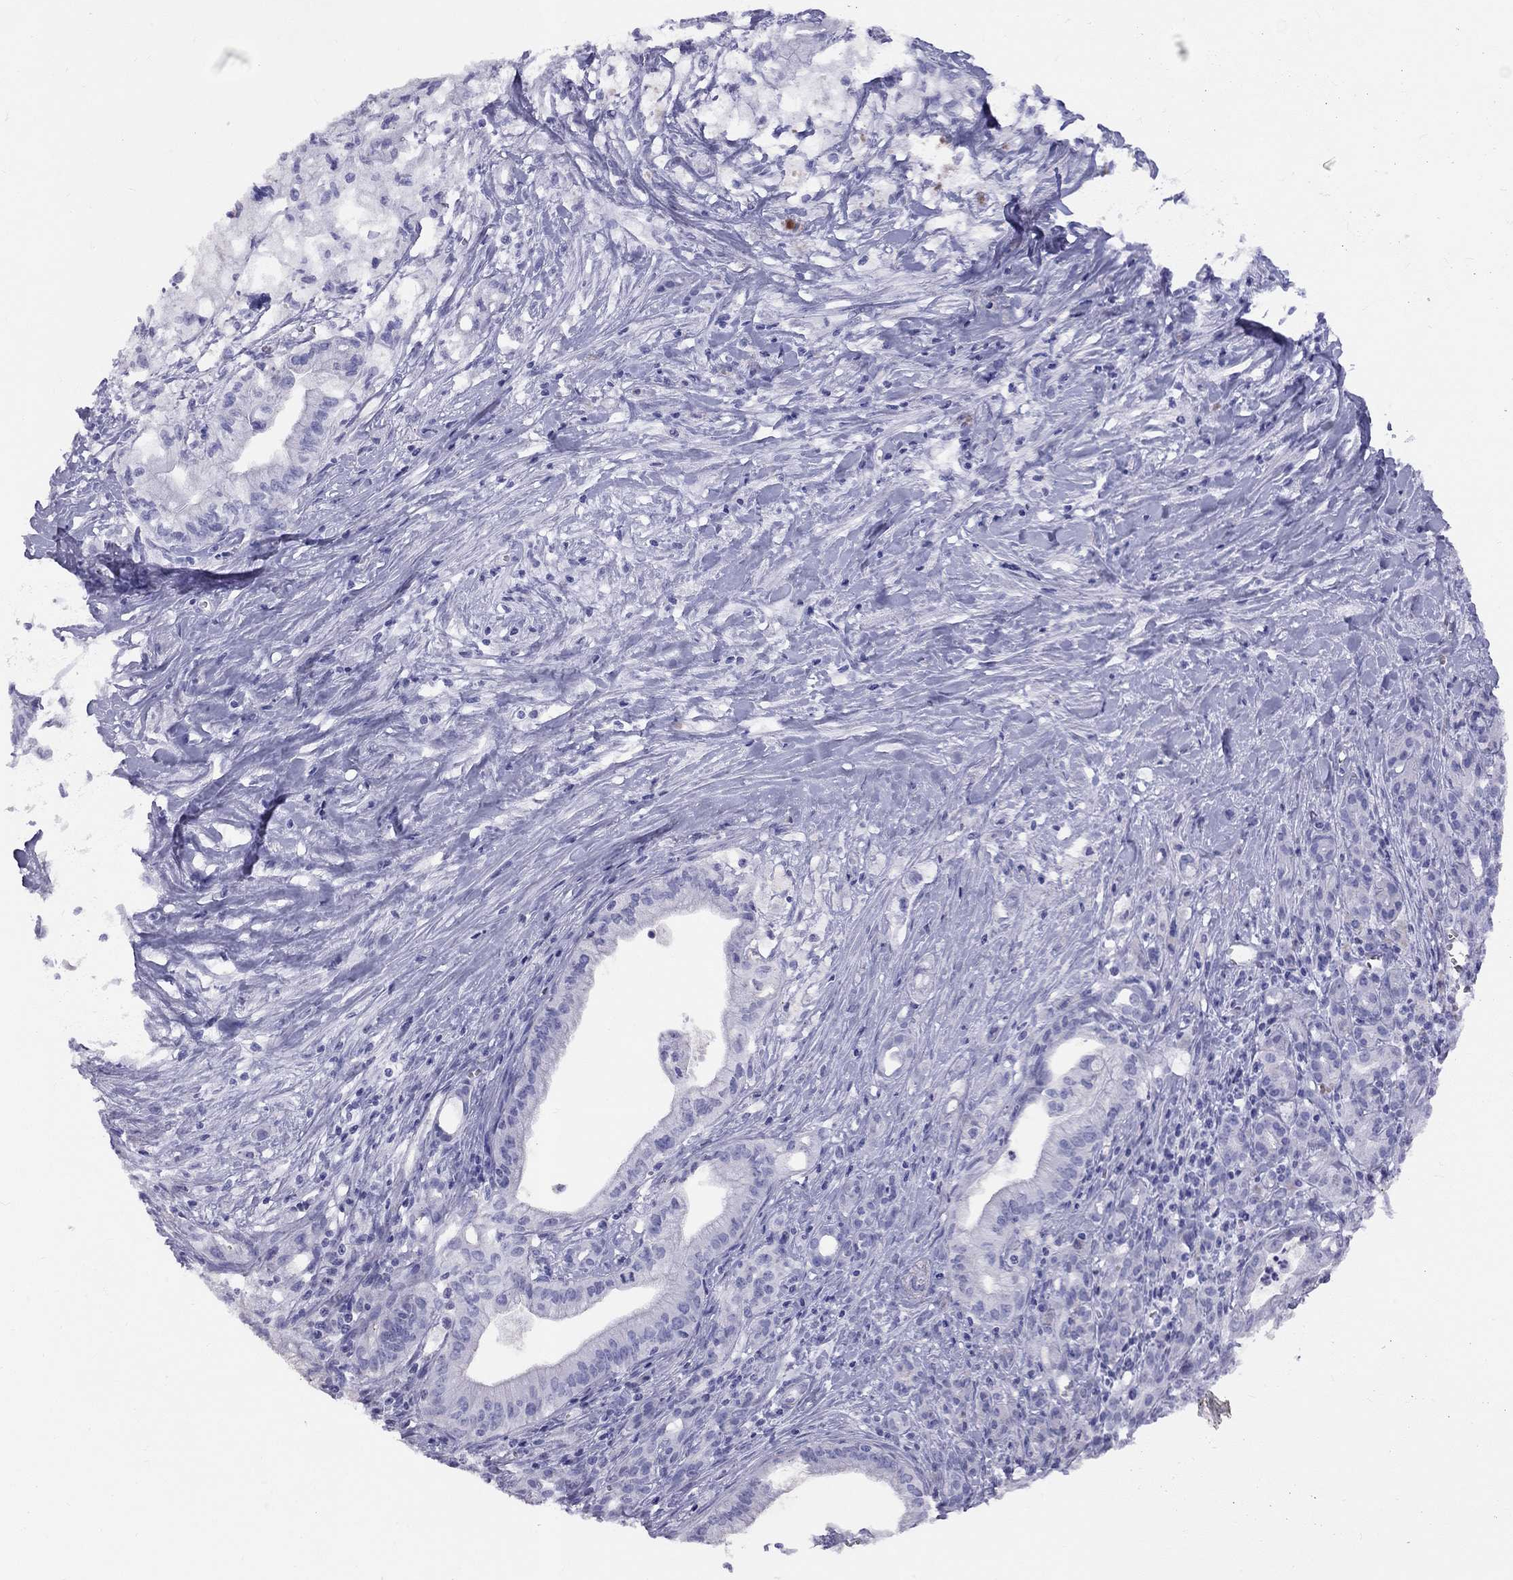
{"staining": {"intensity": "negative", "quantity": "none", "location": "none"}, "tissue": "pancreatic cancer", "cell_type": "Tumor cells", "image_type": "cancer", "snomed": [{"axis": "morphology", "description": "Adenocarcinoma, NOS"}, {"axis": "topography", "description": "Pancreas"}], "caption": "Protein analysis of pancreatic adenocarcinoma demonstrates no significant staining in tumor cells.", "gene": "FSCN3", "patient": {"sex": "male", "age": 71}}